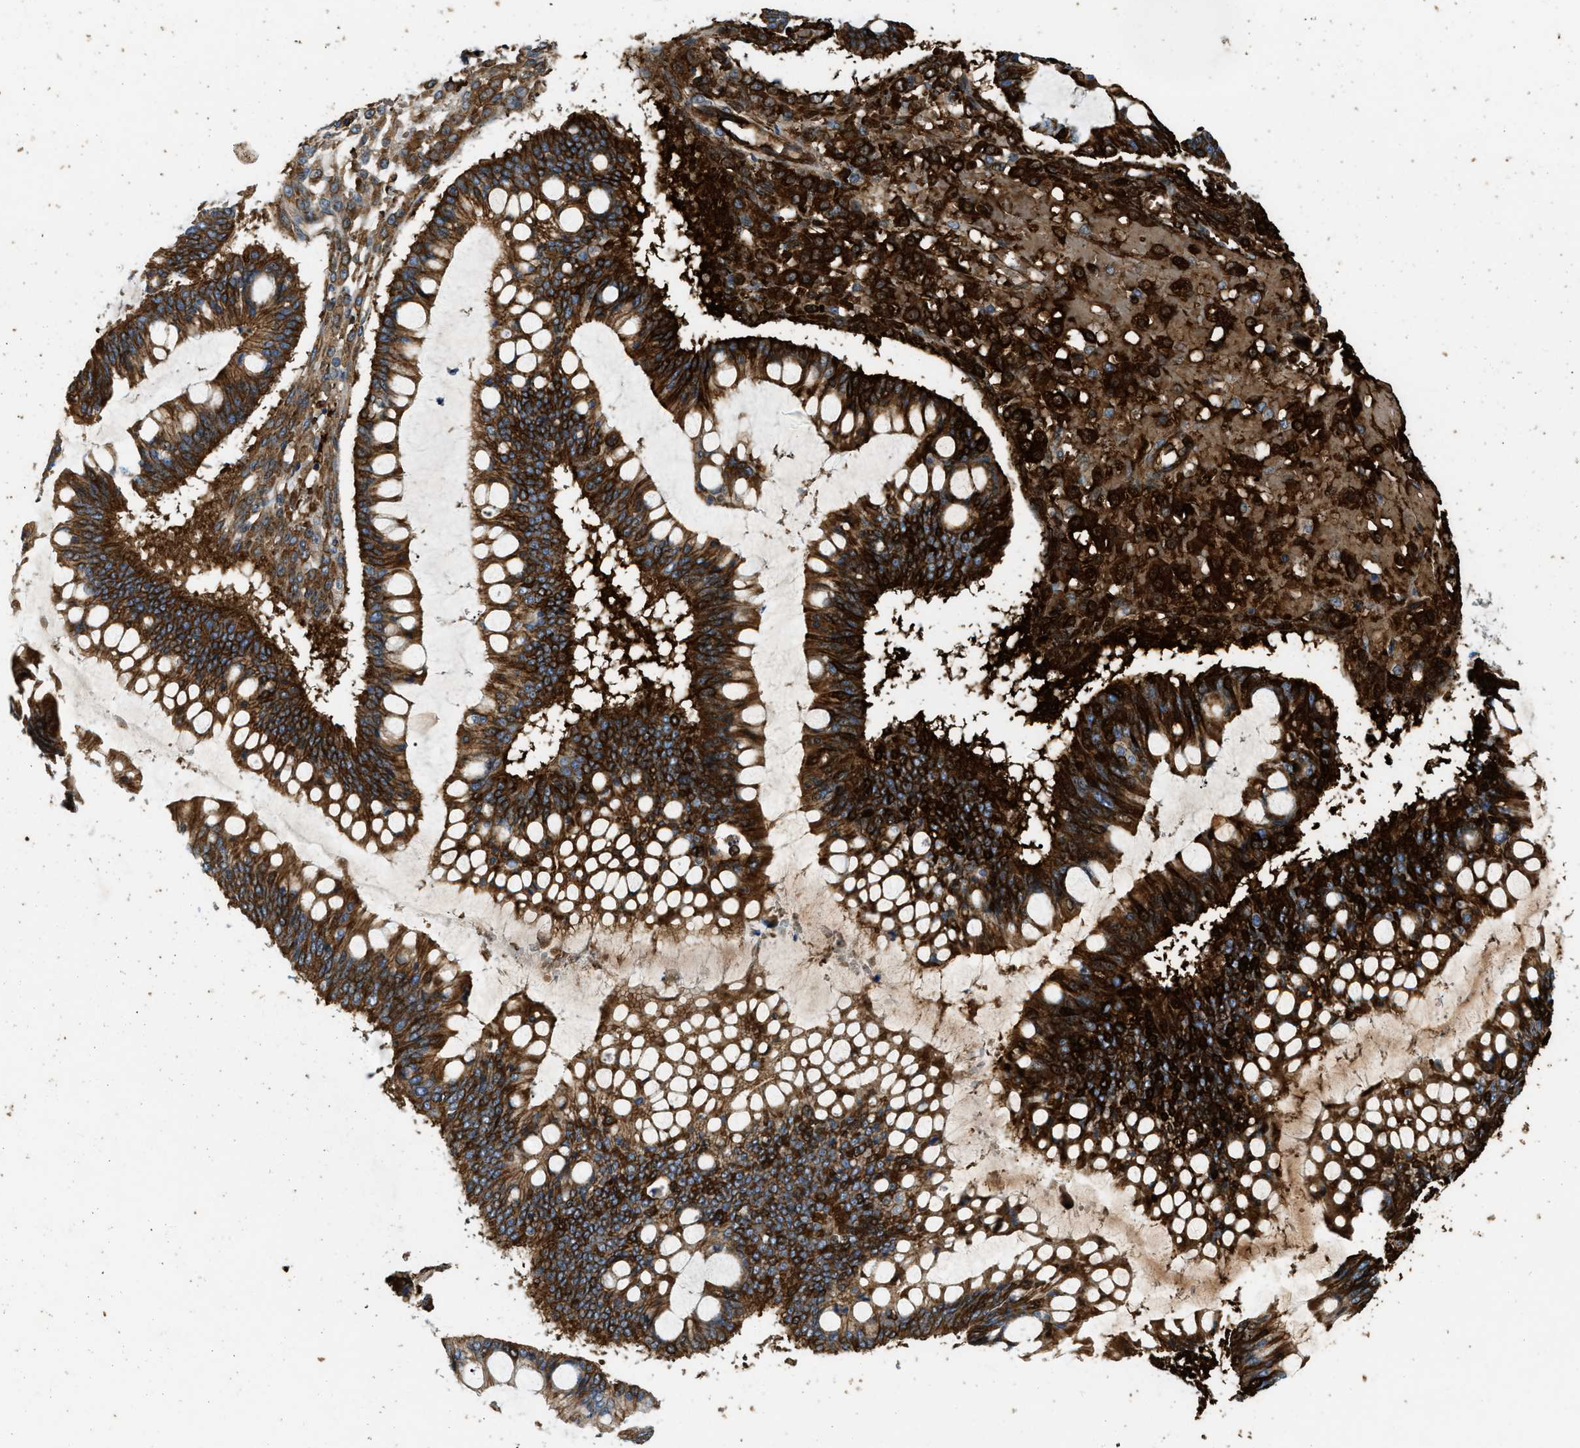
{"staining": {"intensity": "strong", "quantity": ">75%", "location": "cytoplasmic/membranous"}, "tissue": "ovarian cancer", "cell_type": "Tumor cells", "image_type": "cancer", "snomed": [{"axis": "morphology", "description": "Cystadenocarcinoma, mucinous, NOS"}, {"axis": "topography", "description": "Ovary"}], "caption": "Protein staining of ovarian cancer (mucinous cystadenocarcinoma) tissue exhibits strong cytoplasmic/membranous staining in about >75% of tumor cells. The staining was performed using DAB (3,3'-diaminobenzidine) to visualize the protein expression in brown, while the nuclei were stained in blue with hematoxylin (Magnification: 20x).", "gene": "ERC1", "patient": {"sex": "female", "age": 73}}